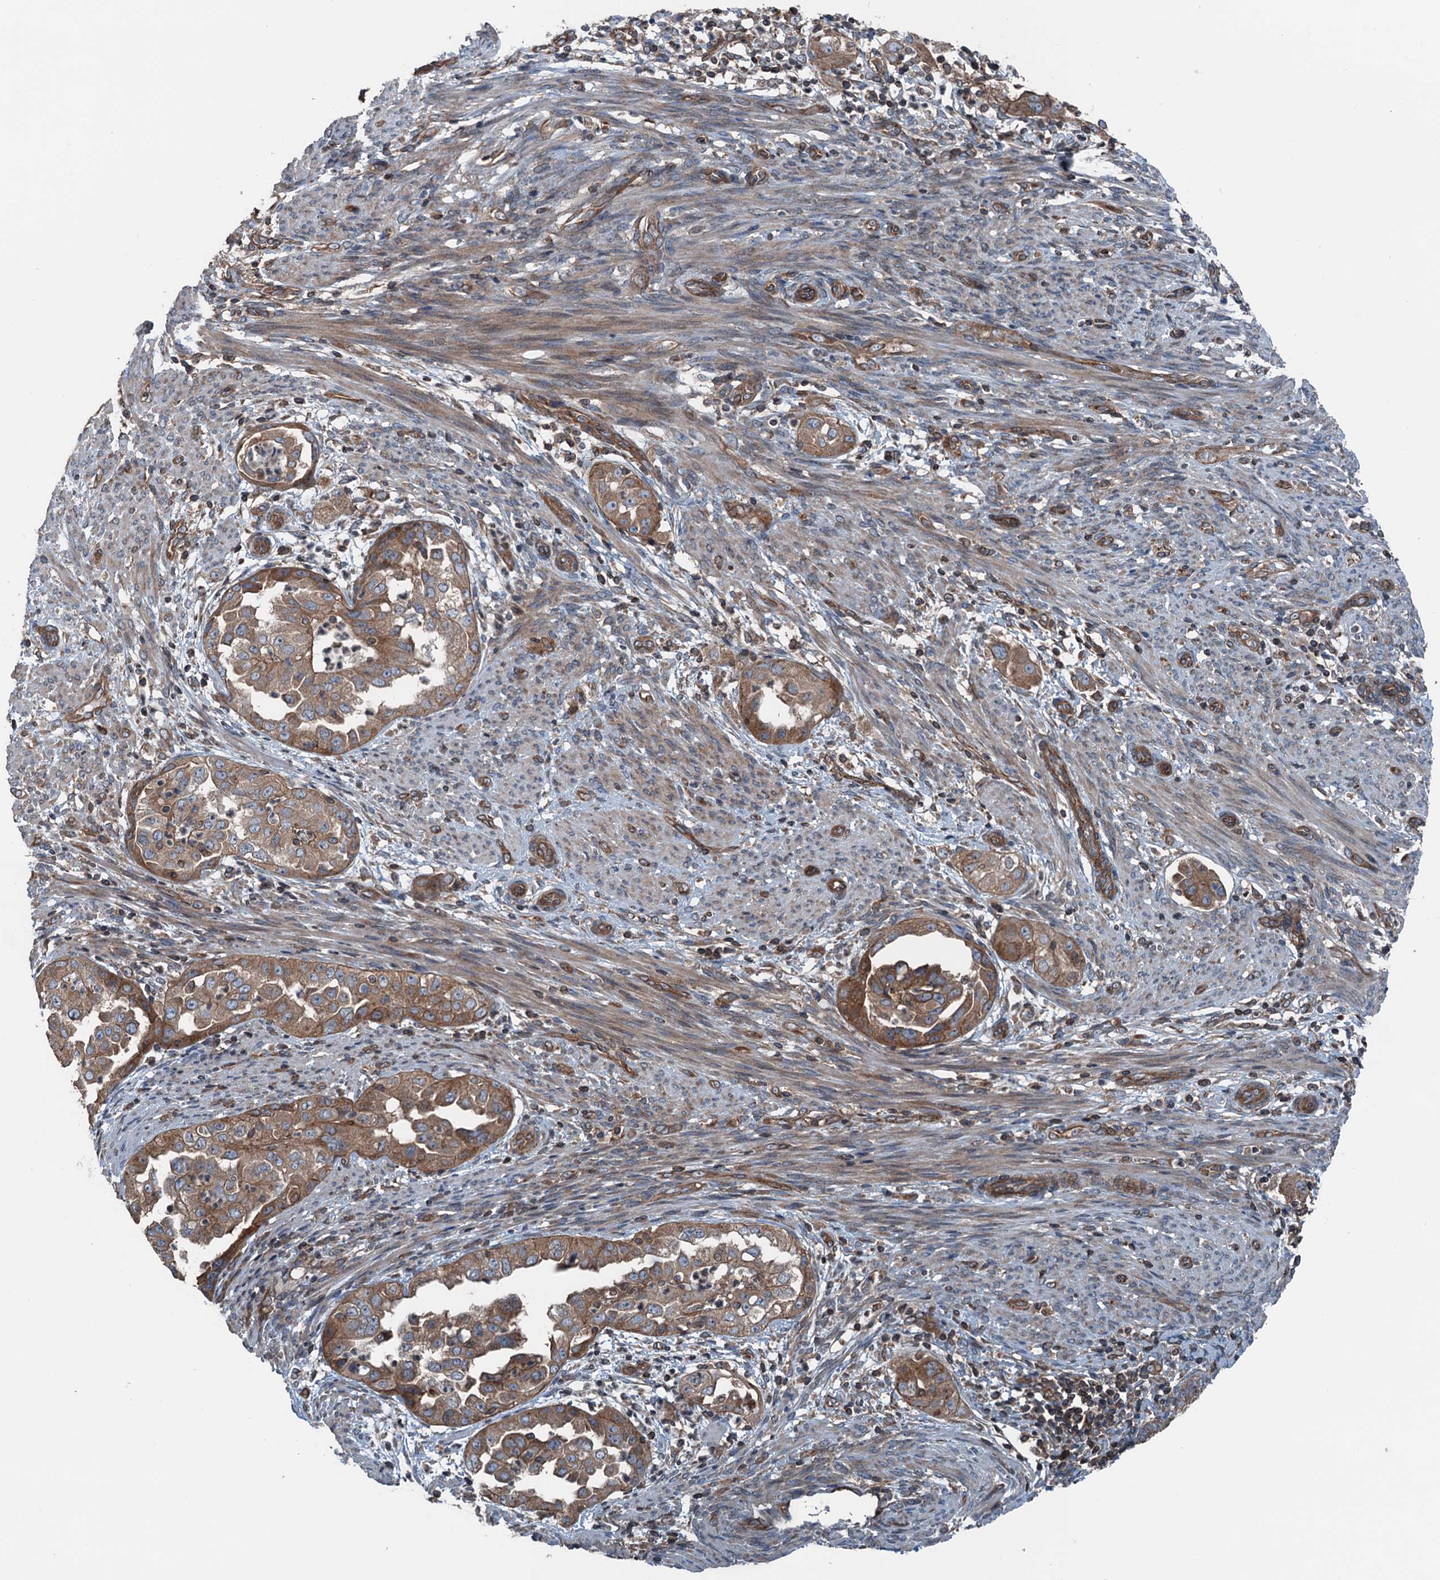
{"staining": {"intensity": "strong", "quantity": "25%-75%", "location": "cytoplasmic/membranous"}, "tissue": "endometrial cancer", "cell_type": "Tumor cells", "image_type": "cancer", "snomed": [{"axis": "morphology", "description": "Adenocarcinoma, NOS"}, {"axis": "topography", "description": "Endometrium"}], "caption": "Endometrial cancer tissue reveals strong cytoplasmic/membranous positivity in approximately 25%-75% of tumor cells, visualized by immunohistochemistry. (DAB (3,3'-diaminobenzidine) = brown stain, brightfield microscopy at high magnification).", "gene": "TRAPPC8", "patient": {"sex": "female", "age": 85}}